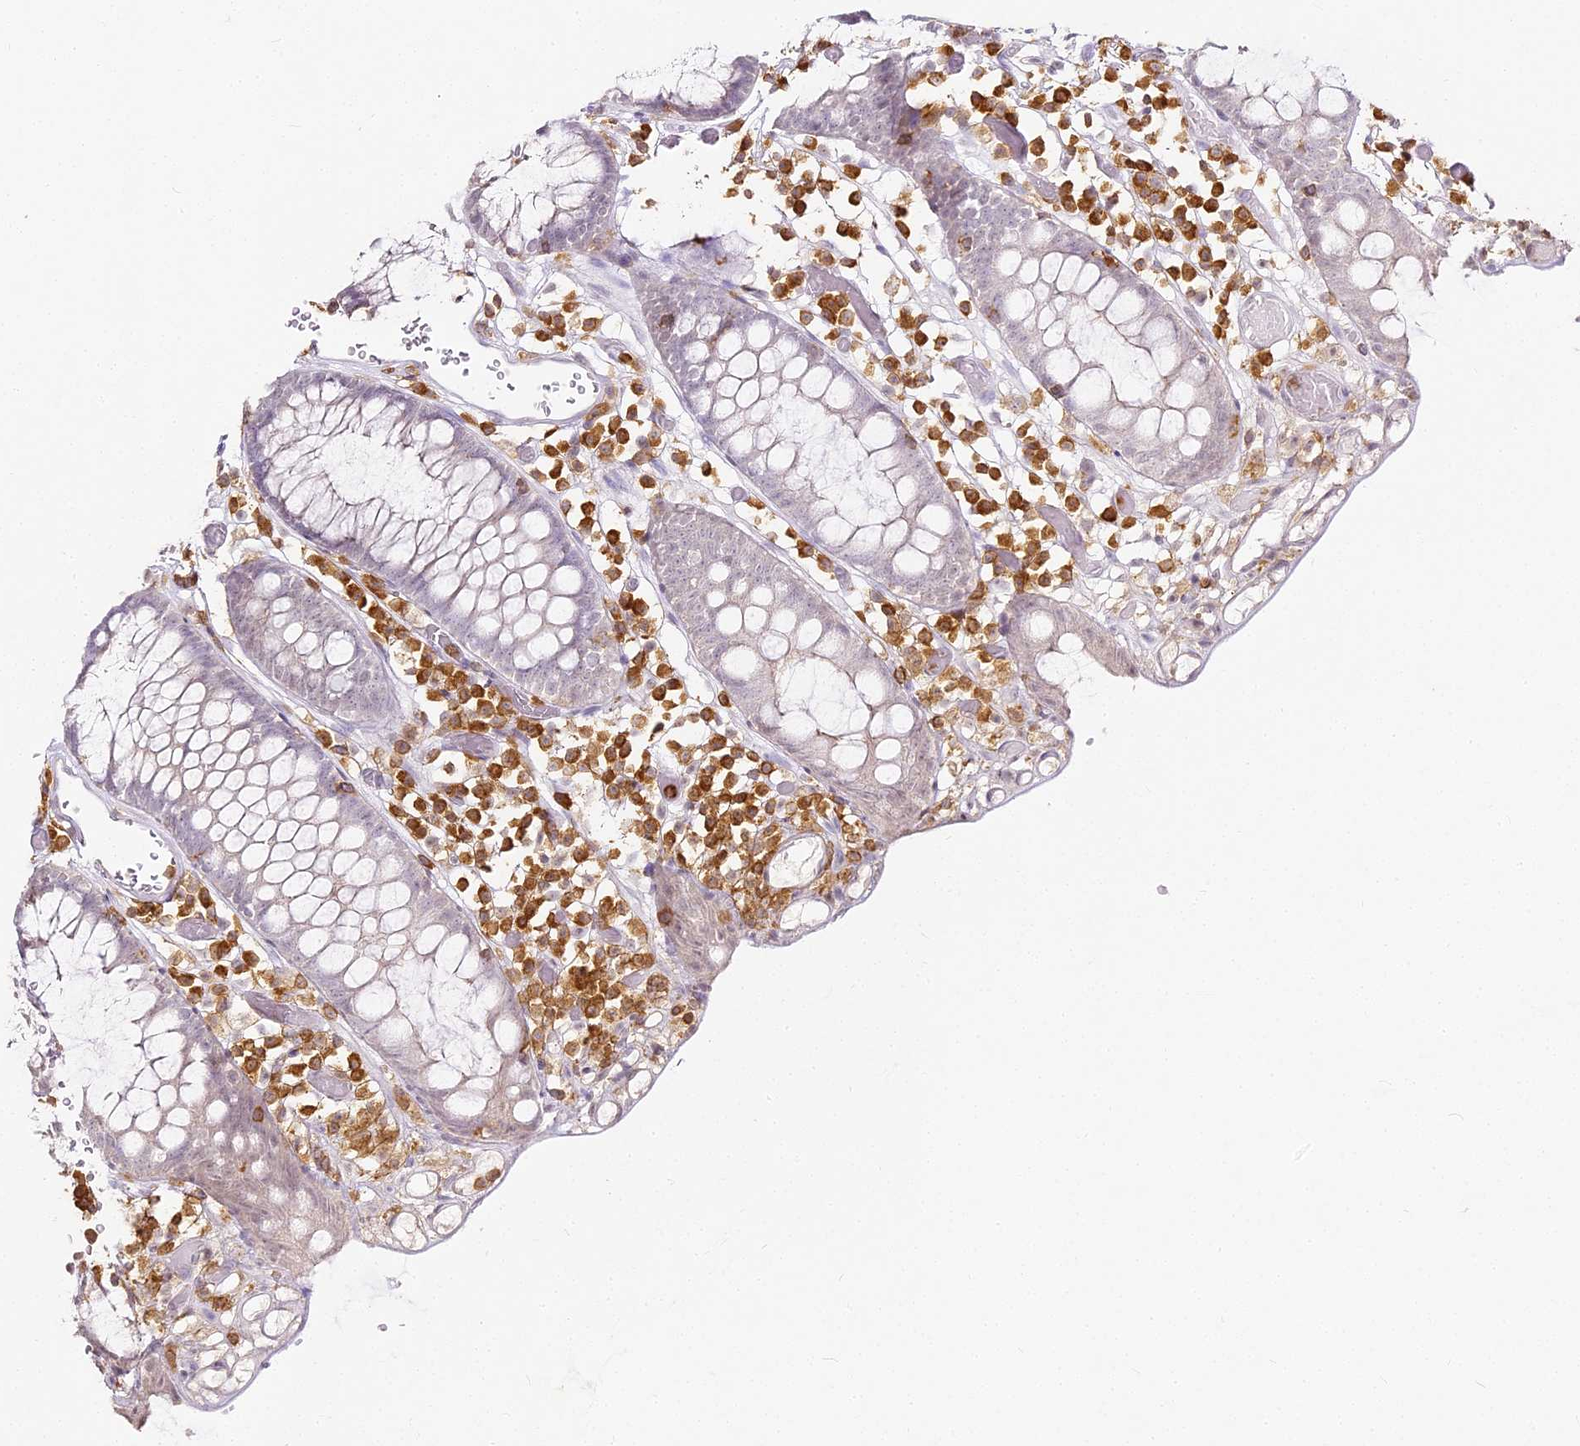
{"staining": {"intensity": "negative", "quantity": "none", "location": "none"}, "tissue": "colon", "cell_type": "Endothelial cells", "image_type": "normal", "snomed": [{"axis": "morphology", "description": "Normal tissue, NOS"}, {"axis": "topography", "description": "Colon"}], "caption": "Benign colon was stained to show a protein in brown. There is no significant positivity in endothelial cells.", "gene": "DOCK2", "patient": {"sex": "male", "age": 14}}